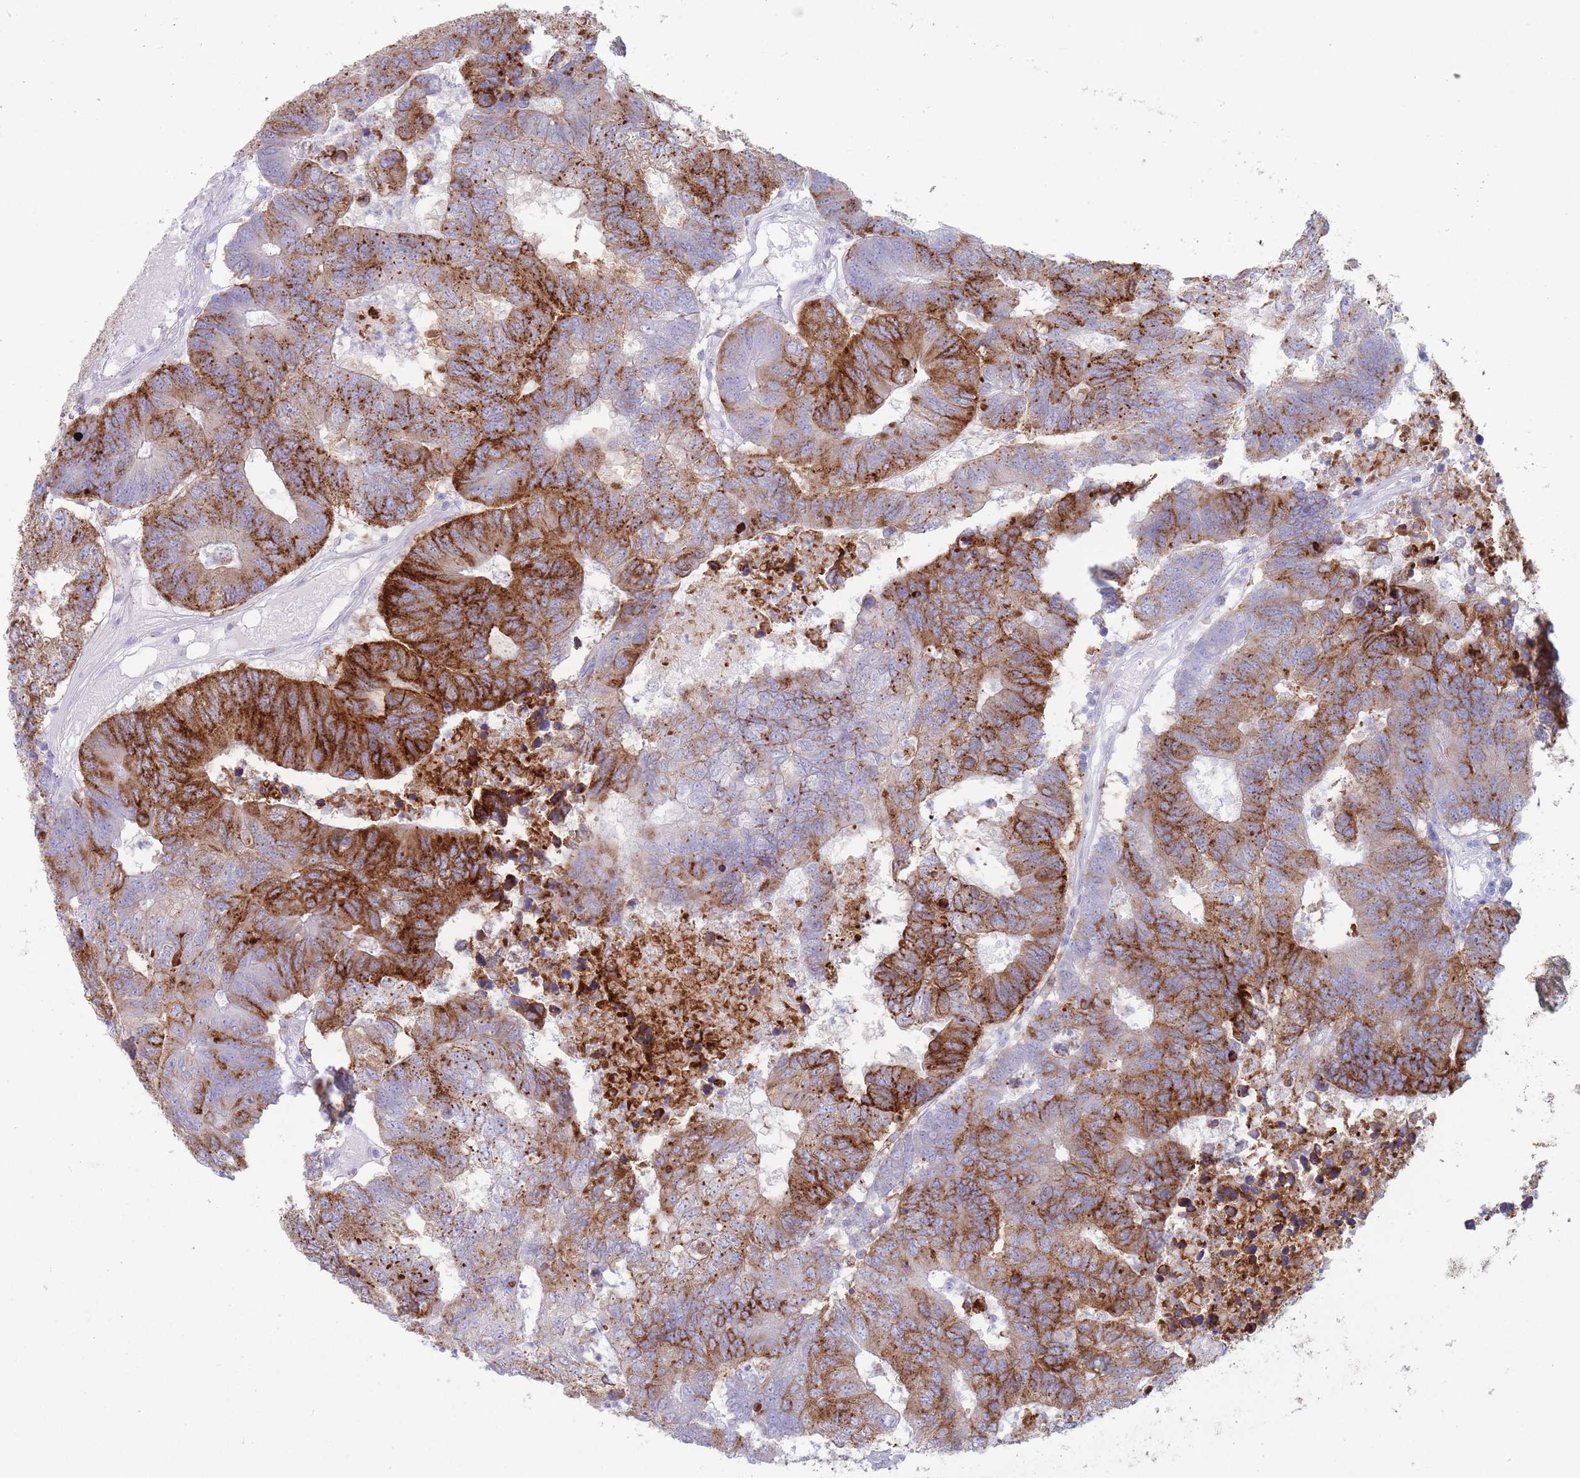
{"staining": {"intensity": "strong", "quantity": ">75%", "location": "cytoplasmic/membranous"}, "tissue": "colorectal cancer", "cell_type": "Tumor cells", "image_type": "cancer", "snomed": [{"axis": "morphology", "description": "Adenocarcinoma, NOS"}, {"axis": "topography", "description": "Colon"}], "caption": "DAB immunohistochemical staining of human colorectal adenocarcinoma shows strong cytoplasmic/membranous protein staining in approximately >75% of tumor cells.", "gene": "ST3GAL5", "patient": {"sex": "female", "age": 48}}